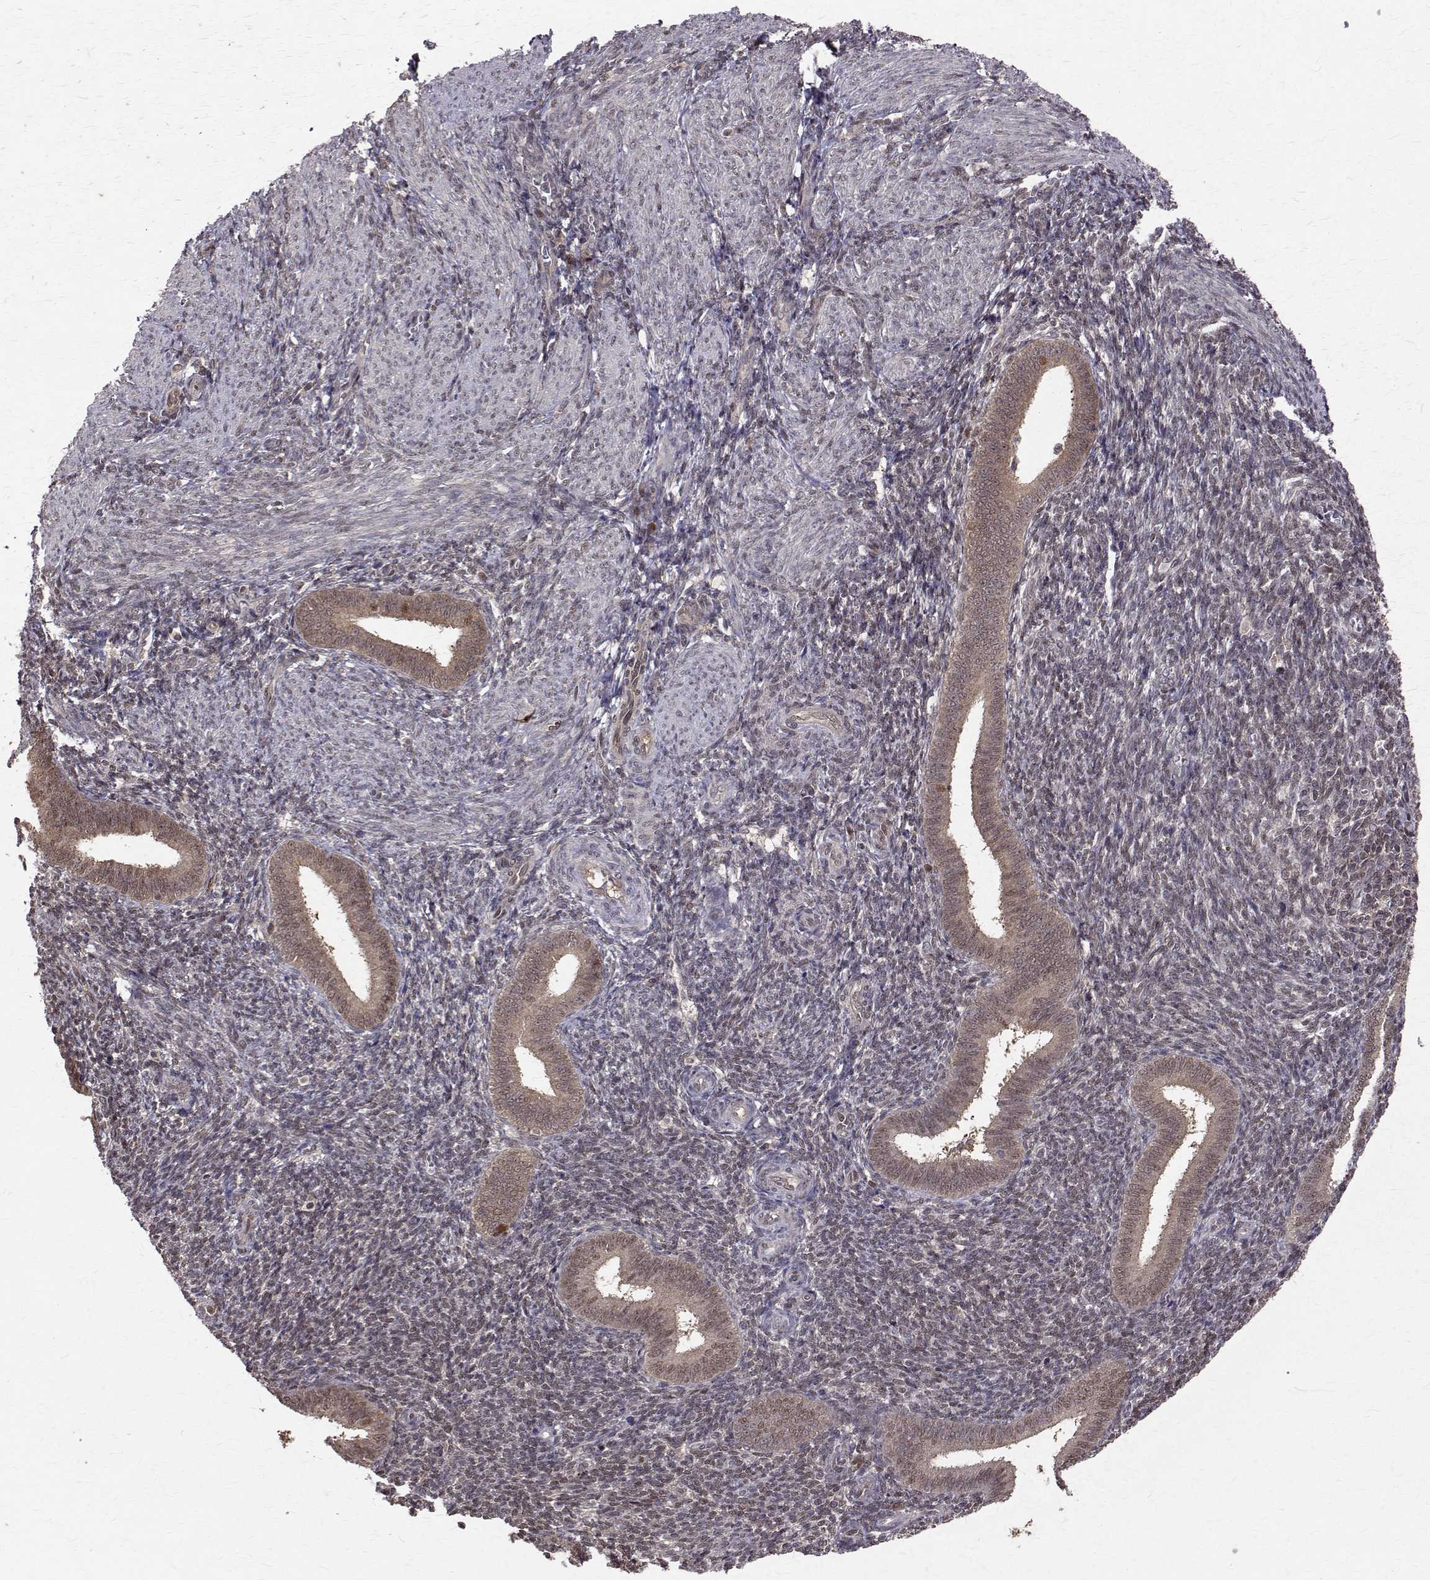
{"staining": {"intensity": "weak", "quantity": "25%-75%", "location": "nuclear"}, "tissue": "endometrium", "cell_type": "Cells in endometrial stroma", "image_type": "normal", "snomed": [{"axis": "morphology", "description": "Normal tissue, NOS"}, {"axis": "topography", "description": "Endometrium"}], "caption": "The micrograph reveals immunohistochemical staining of normal endometrium. There is weak nuclear positivity is identified in about 25%-75% of cells in endometrial stroma.", "gene": "NIF3L1", "patient": {"sex": "female", "age": 25}}